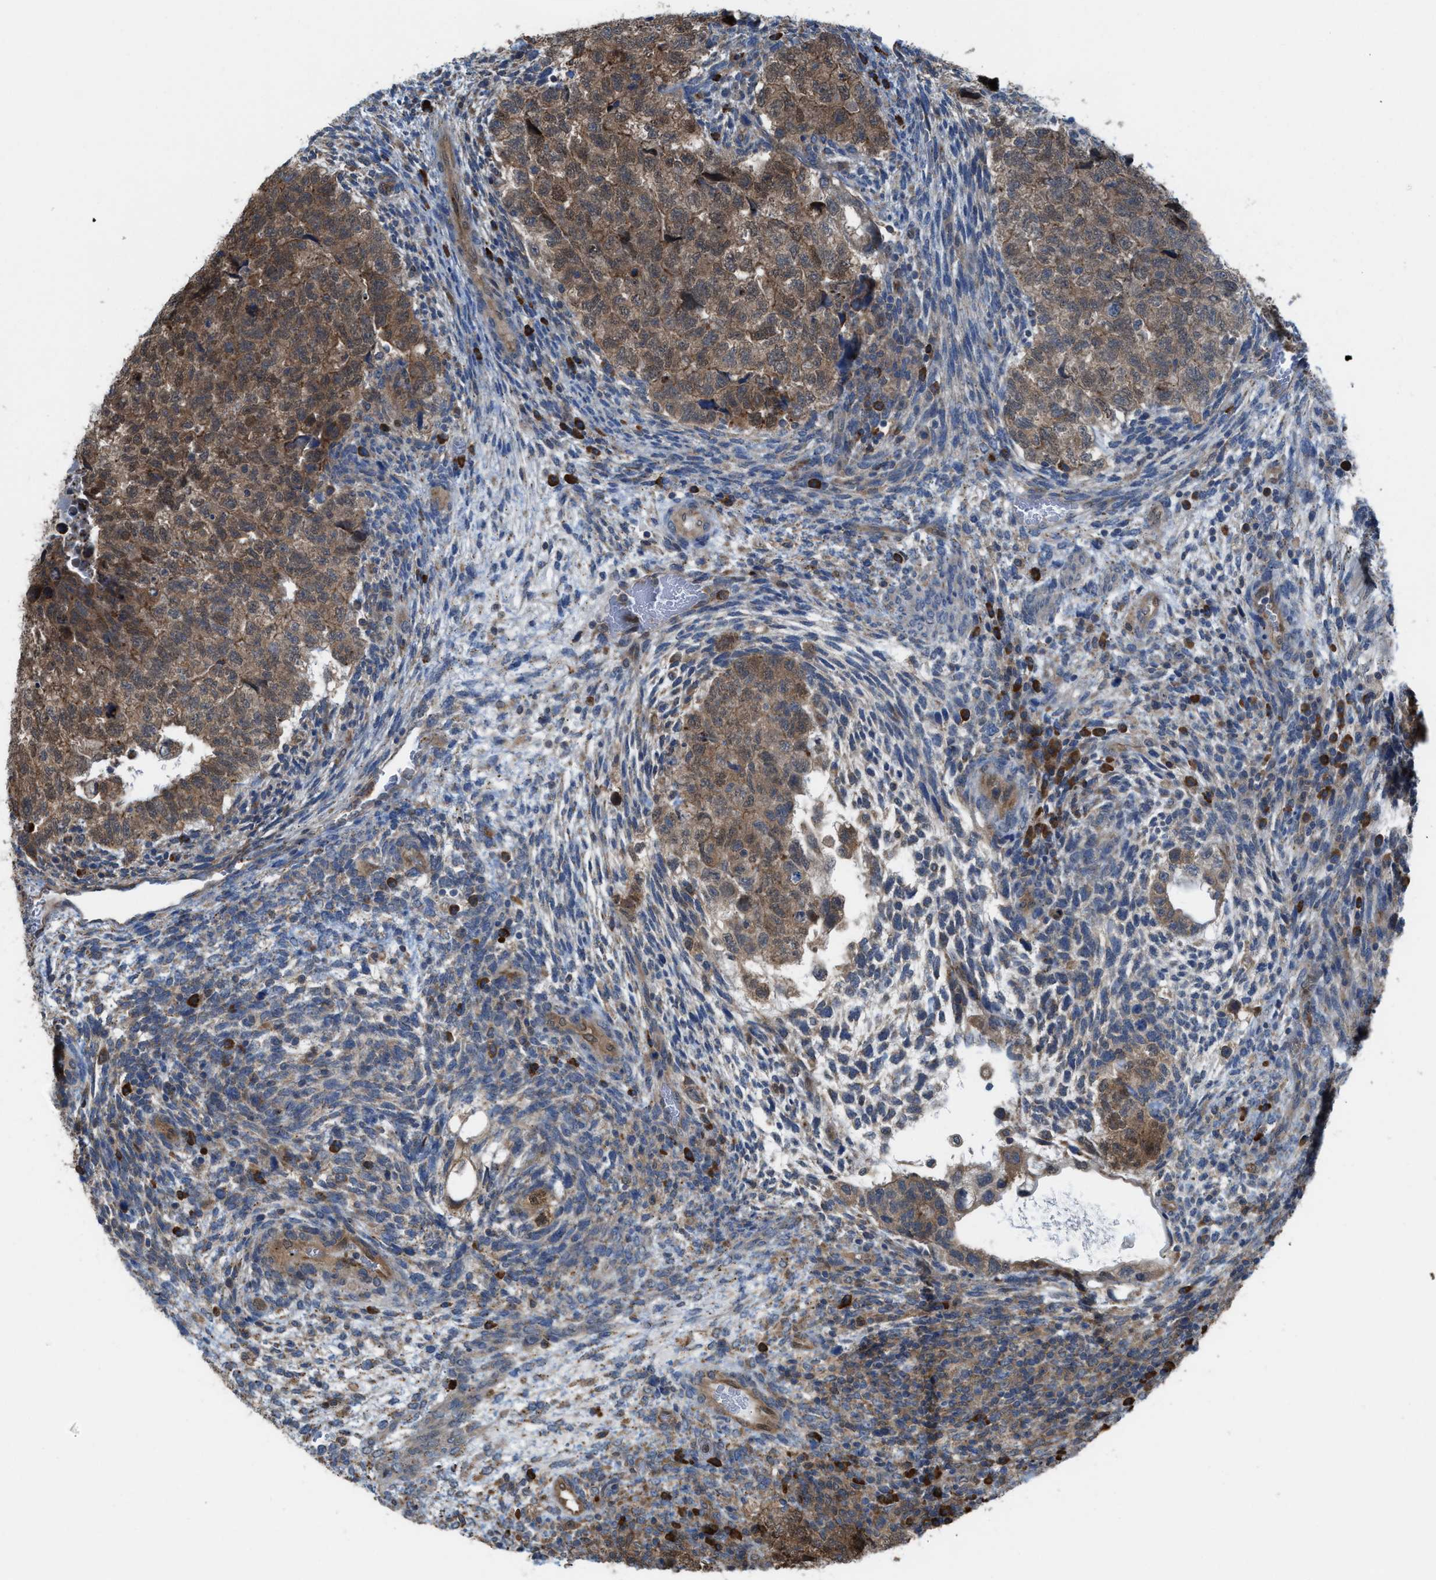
{"staining": {"intensity": "moderate", "quantity": ">75%", "location": "cytoplasmic/membranous"}, "tissue": "testis cancer", "cell_type": "Tumor cells", "image_type": "cancer", "snomed": [{"axis": "morphology", "description": "Carcinoma, Embryonal, NOS"}, {"axis": "topography", "description": "Testis"}], "caption": "Brown immunohistochemical staining in human testis embryonal carcinoma exhibits moderate cytoplasmic/membranous positivity in about >75% of tumor cells.", "gene": "PLAA", "patient": {"sex": "male", "age": 36}}